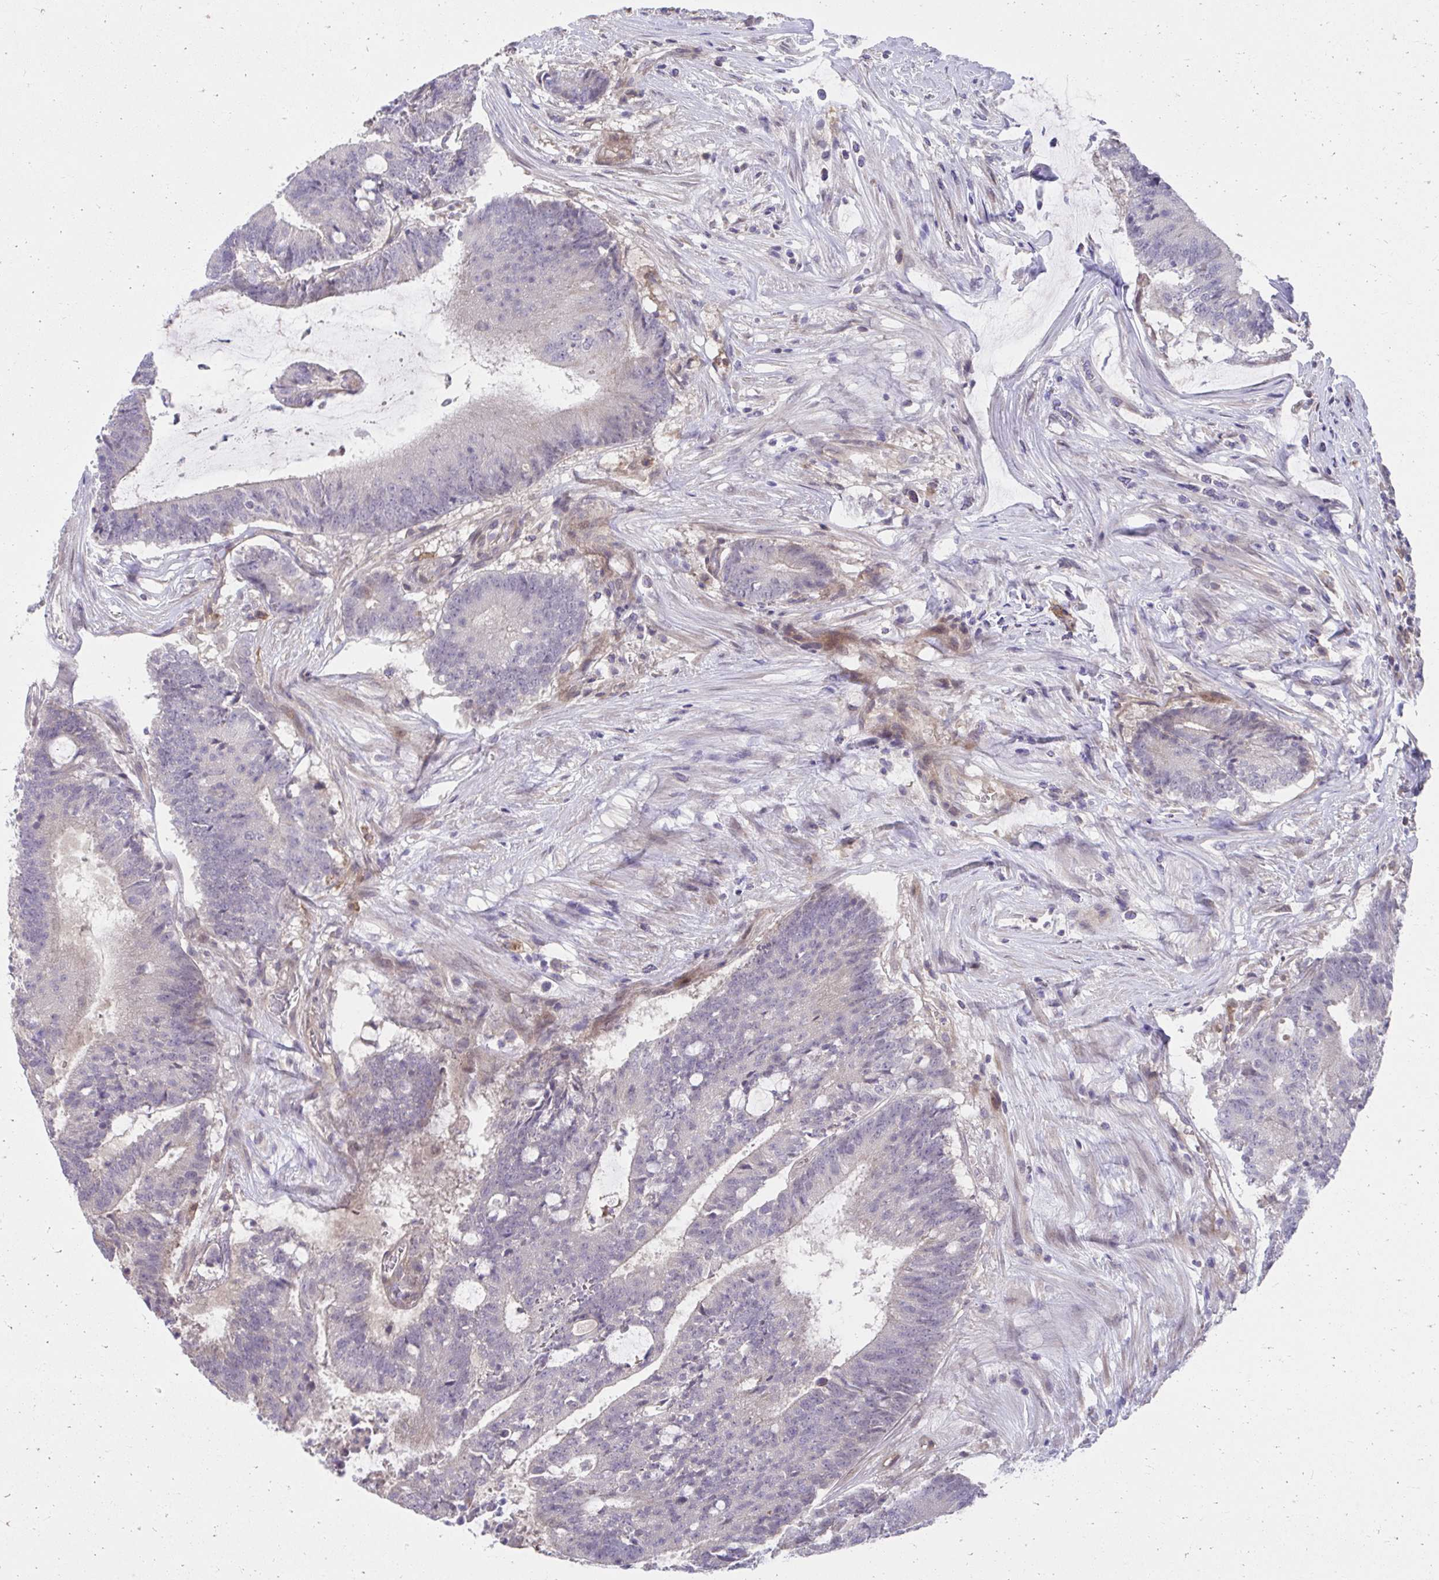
{"staining": {"intensity": "negative", "quantity": "none", "location": "none"}, "tissue": "colorectal cancer", "cell_type": "Tumor cells", "image_type": "cancer", "snomed": [{"axis": "morphology", "description": "Adenocarcinoma, NOS"}, {"axis": "topography", "description": "Colon"}], "caption": "The photomicrograph displays no significant staining in tumor cells of colorectal cancer. The staining was performed using DAB (3,3'-diaminobenzidine) to visualize the protein expression in brown, while the nuclei were stained in blue with hematoxylin (Magnification: 20x).", "gene": "SLAMF7", "patient": {"sex": "female", "age": 43}}